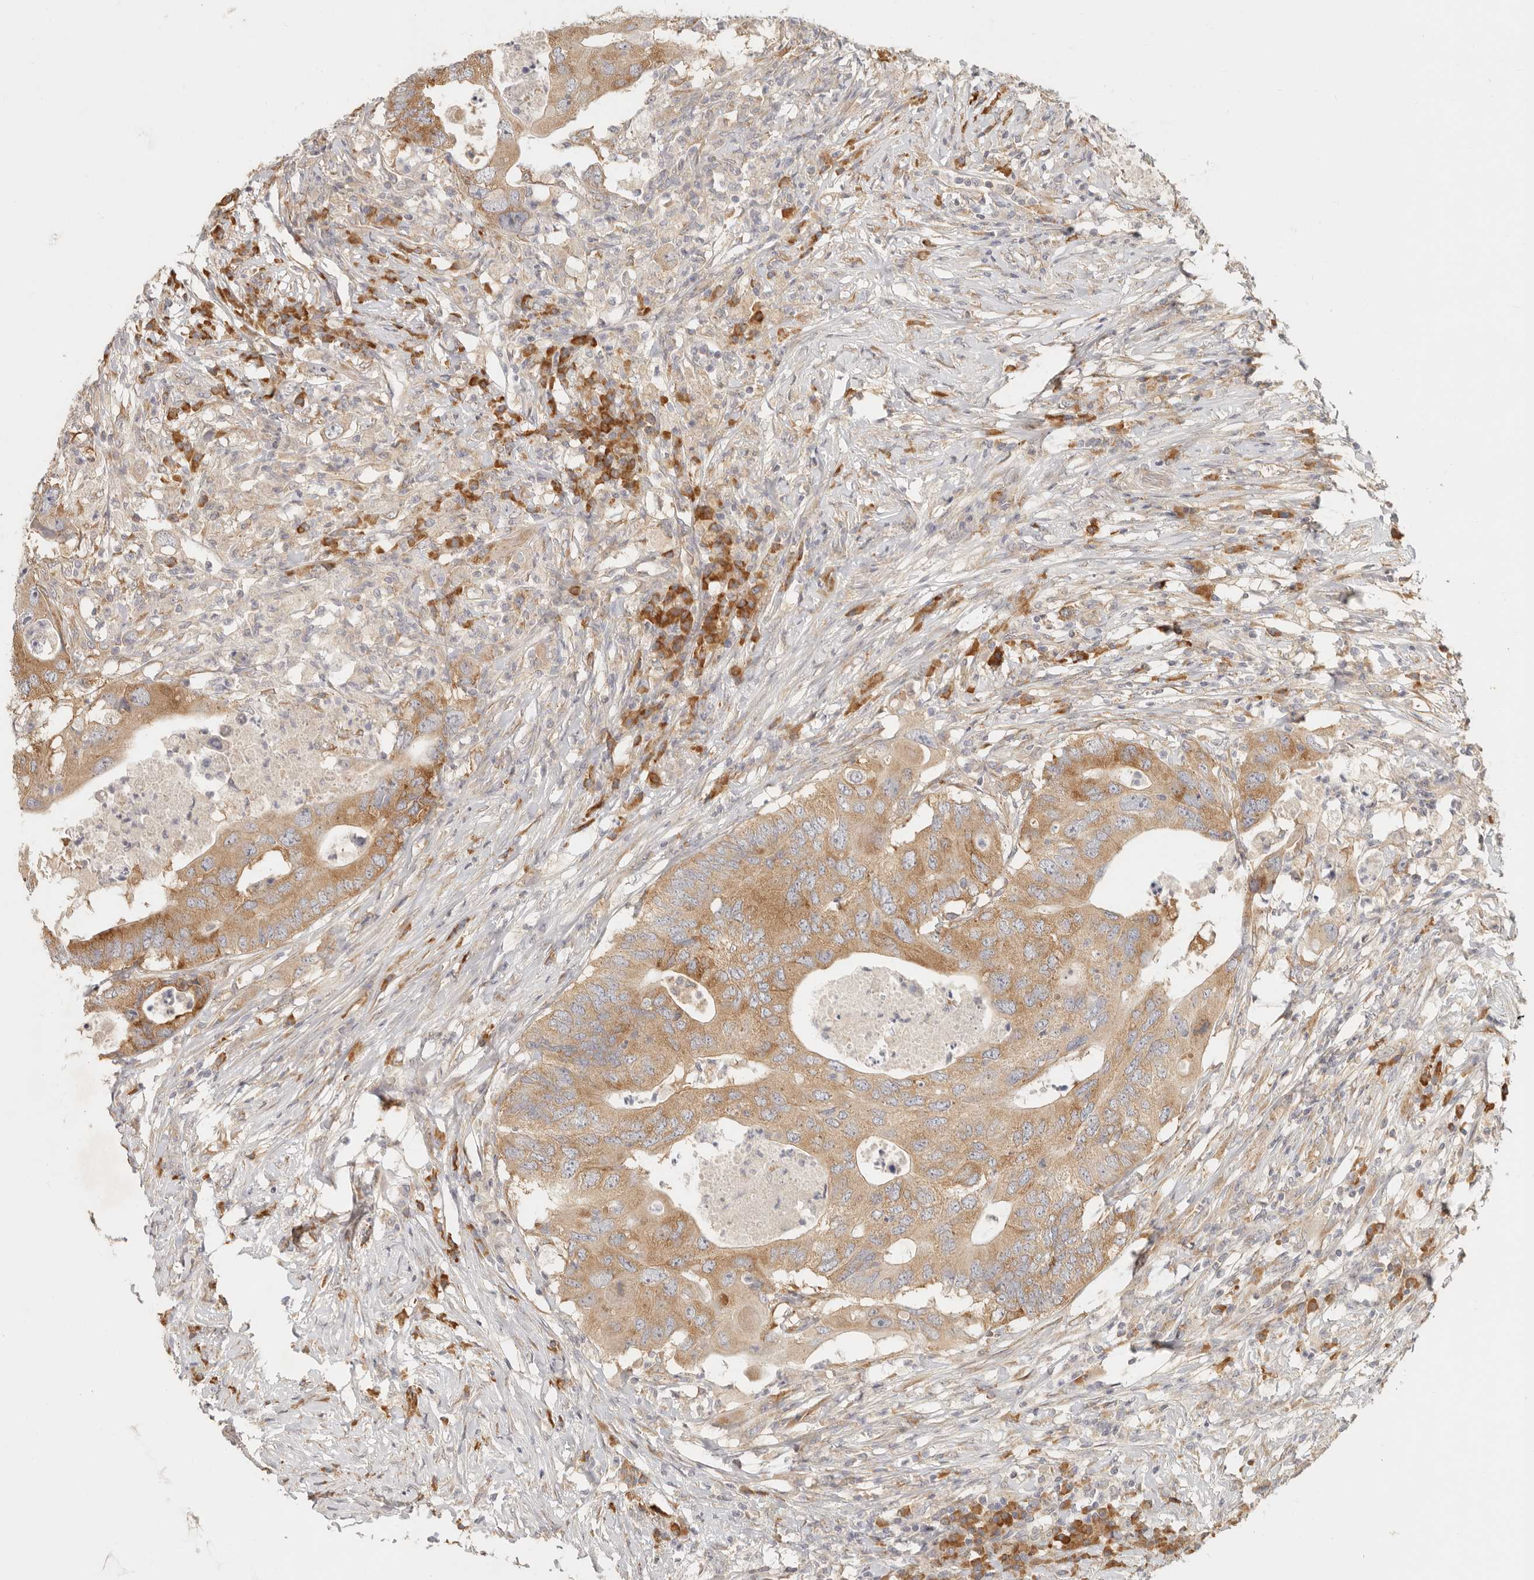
{"staining": {"intensity": "moderate", "quantity": ">75%", "location": "cytoplasmic/membranous"}, "tissue": "colorectal cancer", "cell_type": "Tumor cells", "image_type": "cancer", "snomed": [{"axis": "morphology", "description": "Adenocarcinoma, NOS"}, {"axis": "topography", "description": "Colon"}], "caption": "A high-resolution photomicrograph shows IHC staining of colorectal adenocarcinoma, which reveals moderate cytoplasmic/membranous positivity in approximately >75% of tumor cells.", "gene": "PABPC4", "patient": {"sex": "male", "age": 71}}